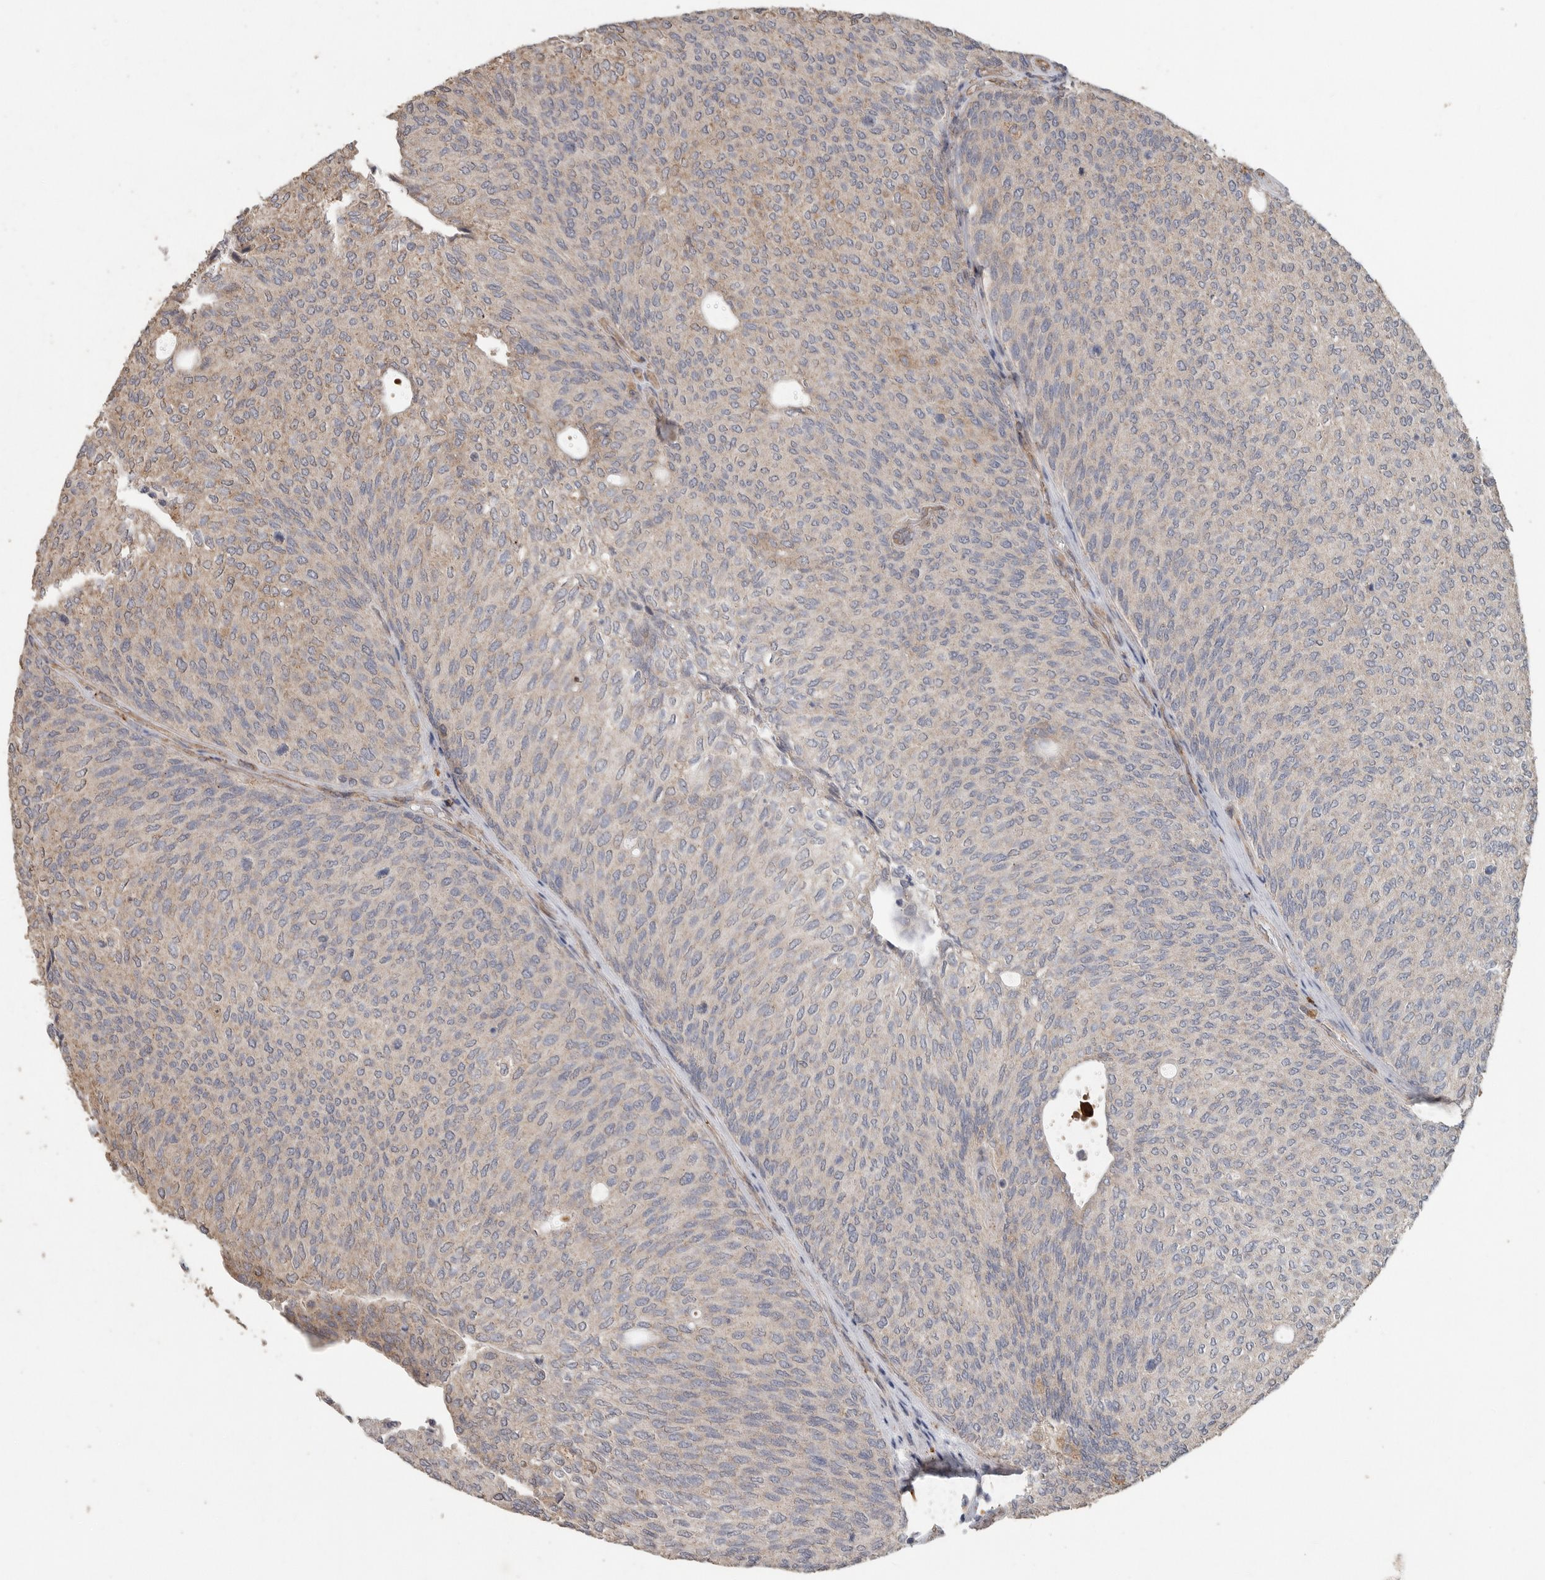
{"staining": {"intensity": "moderate", "quantity": "<25%", "location": "cytoplasmic/membranous"}, "tissue": "urothelial cancer", "cell_type": "Tumor cells", "image_type": "cancer", "snomed": [{"axis": "morphology", "description": "Urothelial carcinoma, Low grade"}, {"axis": "topography", "description": "Urinary bladder"}], "caption": "Urothelial cancer stained for a protein (brown) shows moderate cytoplasmic/membranous positive expression in about <25% of tumor cells.", "gene": "PODXL2", "patient": {"sex": "female", "age": 79}}